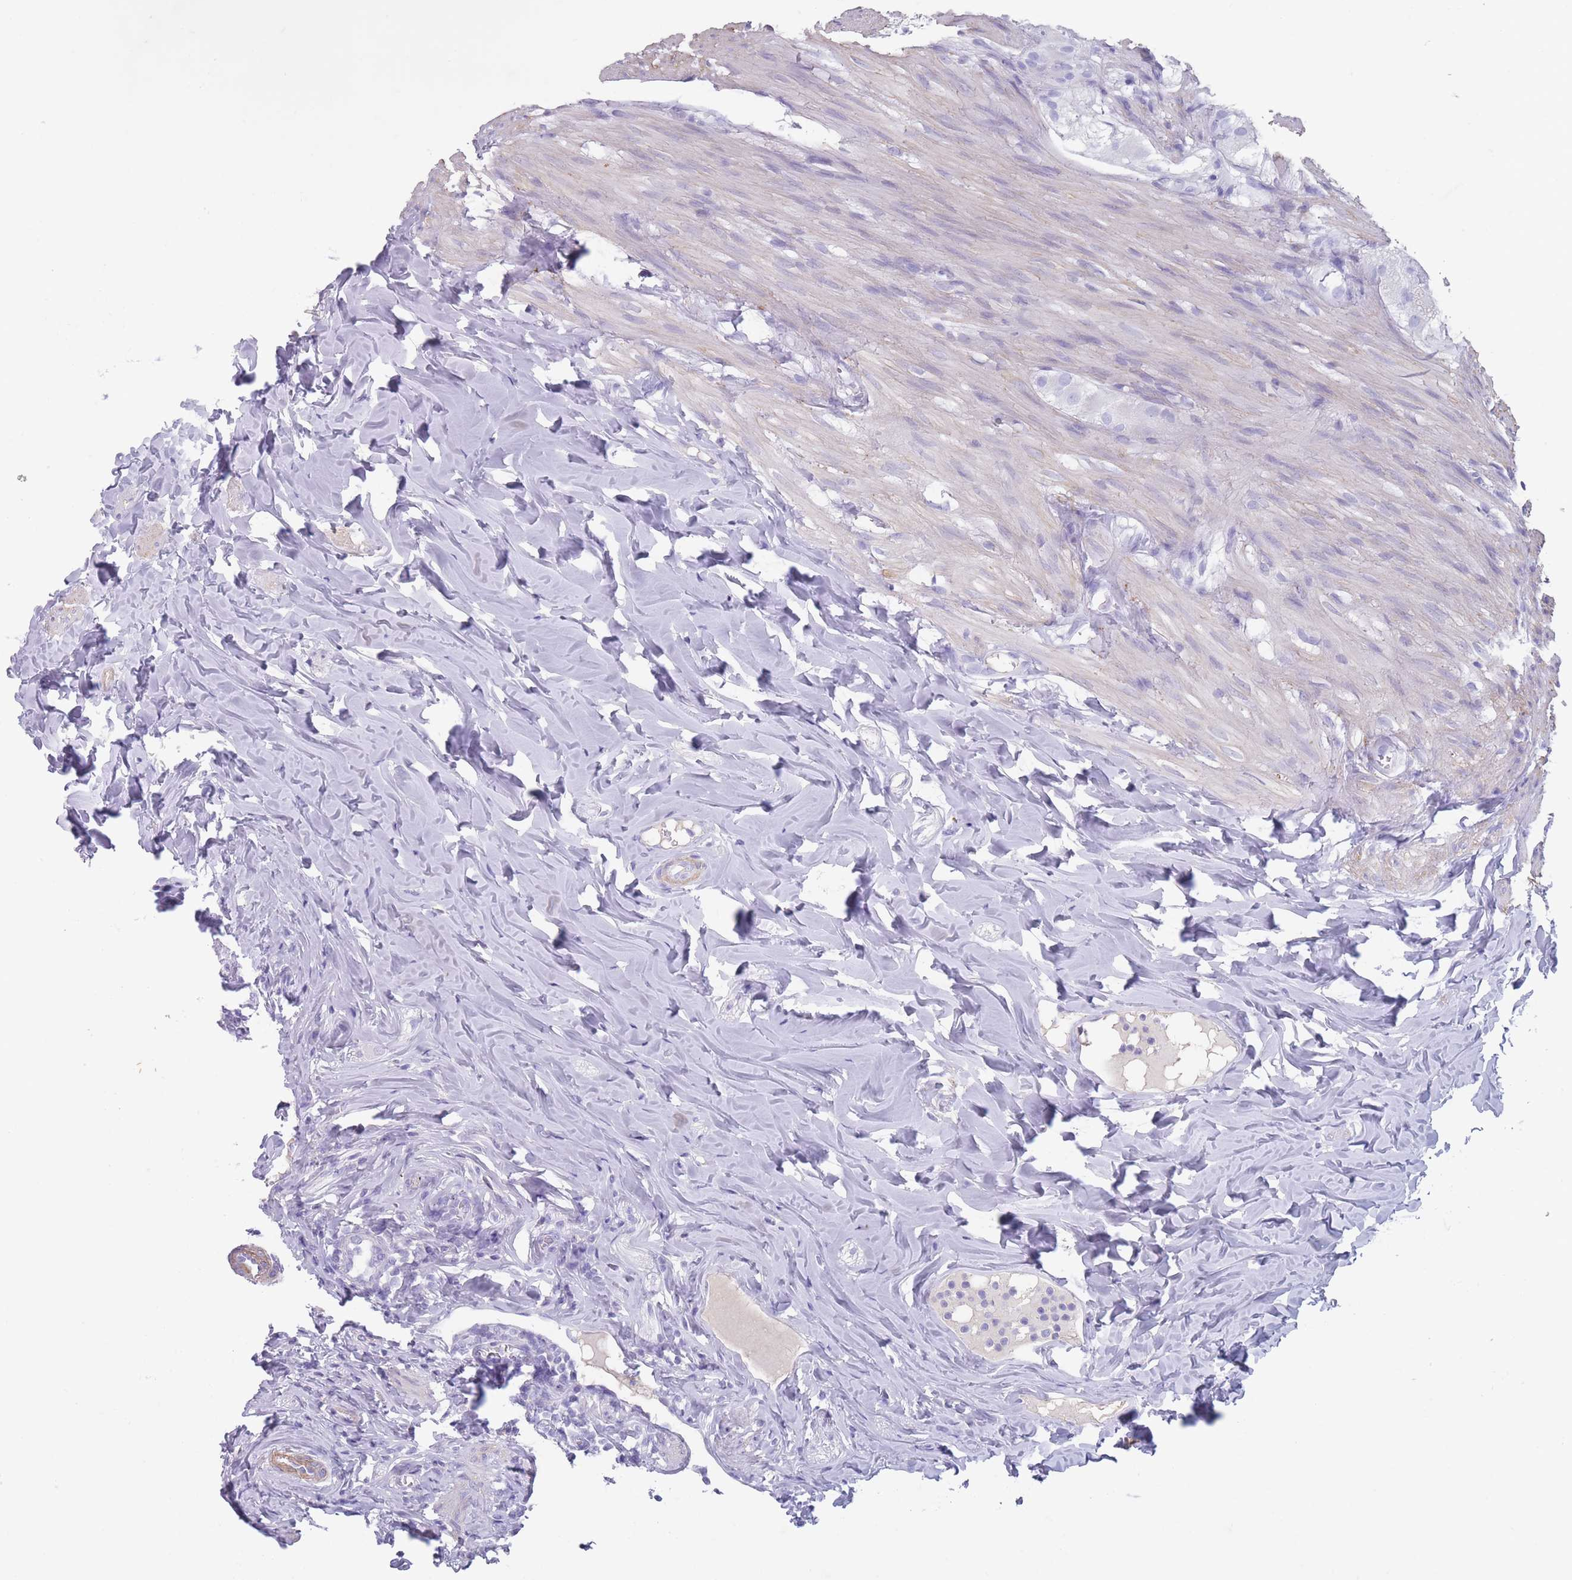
{"staining": {"intensity": "negative", "quantity": "none", "location": "none"}, "tissue": "appendix", "cell_type": "Glandular cells", "image_type": "normal", "snomed": [{"axis": "morphology", "description": "Normal tissue, NOS"}, {"axis": "topography", "description": "Appendix"}], "caption": "This is a photomicrograph of immunohistochemistry staining of normal appendix, which shows no staining in glandular cells.", "gene": "RHBG", "patient": {"sex": "female", "age": 33}}